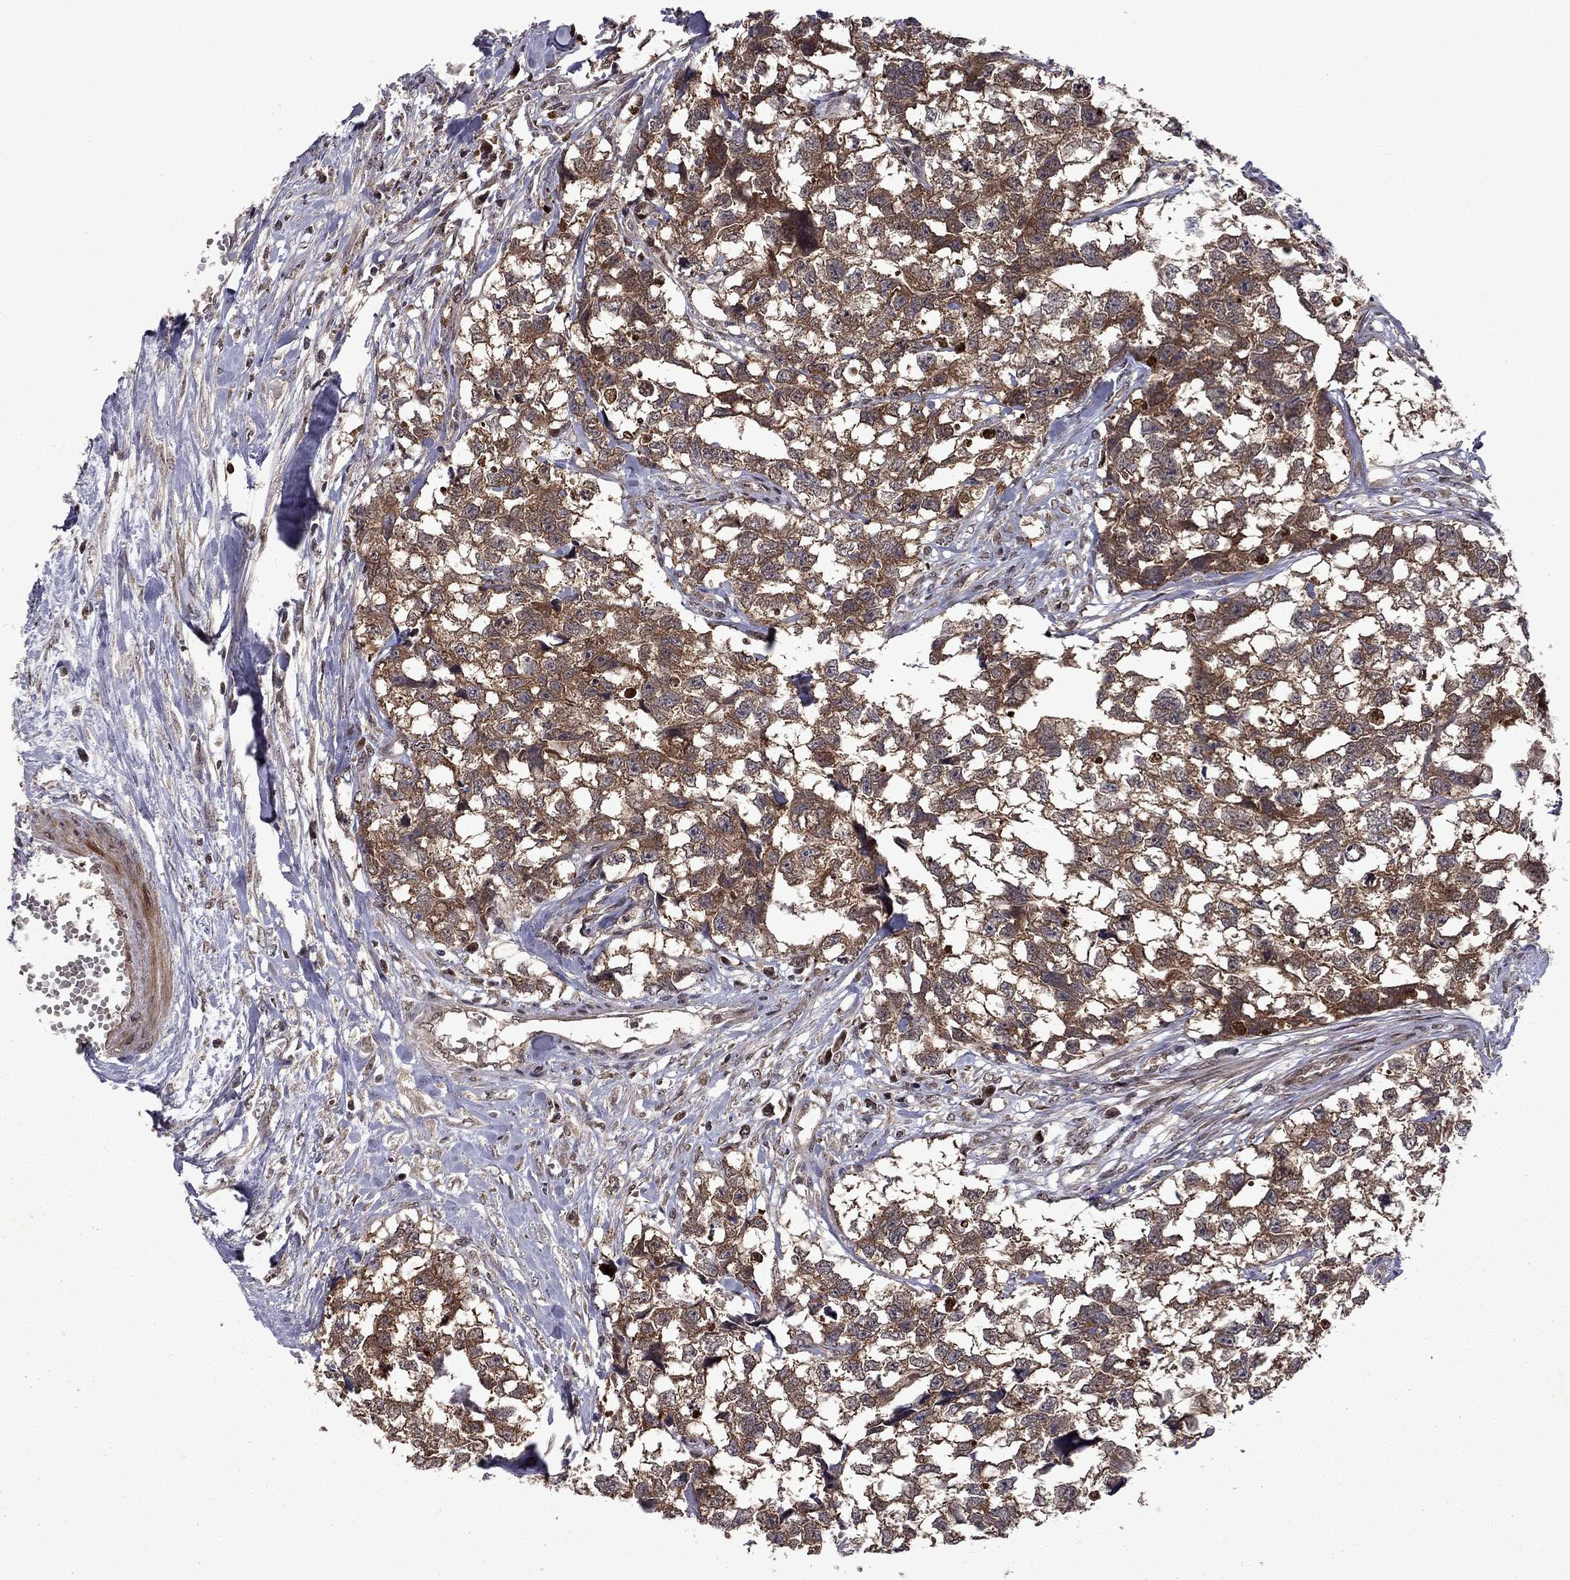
{"staining": {"intensity": "strong", "quantity": "25%-75%", "location": "cytoplasmic/membranous"}, "tissue": "testis cancer", "cell_type": "Tumor cells", "image_type": "cancer", "snomed": [{"axis": "morphology", "description": "Carcinoma, Embryonal, NOS"}, {"axis": "morphology", "description": "Teratoma, malignant, NOS"}, {"axis": "topography", "description": "Testis"}], "caption": "High-power microscopy captured an IHC micrograph of teratoma (malignant) (testis), revealing strong cytoplasmic/membranous staining in about 25%-75% of tumor cells.", "gene": "IPP", "patient": {"sex": "male", "age": 44}}